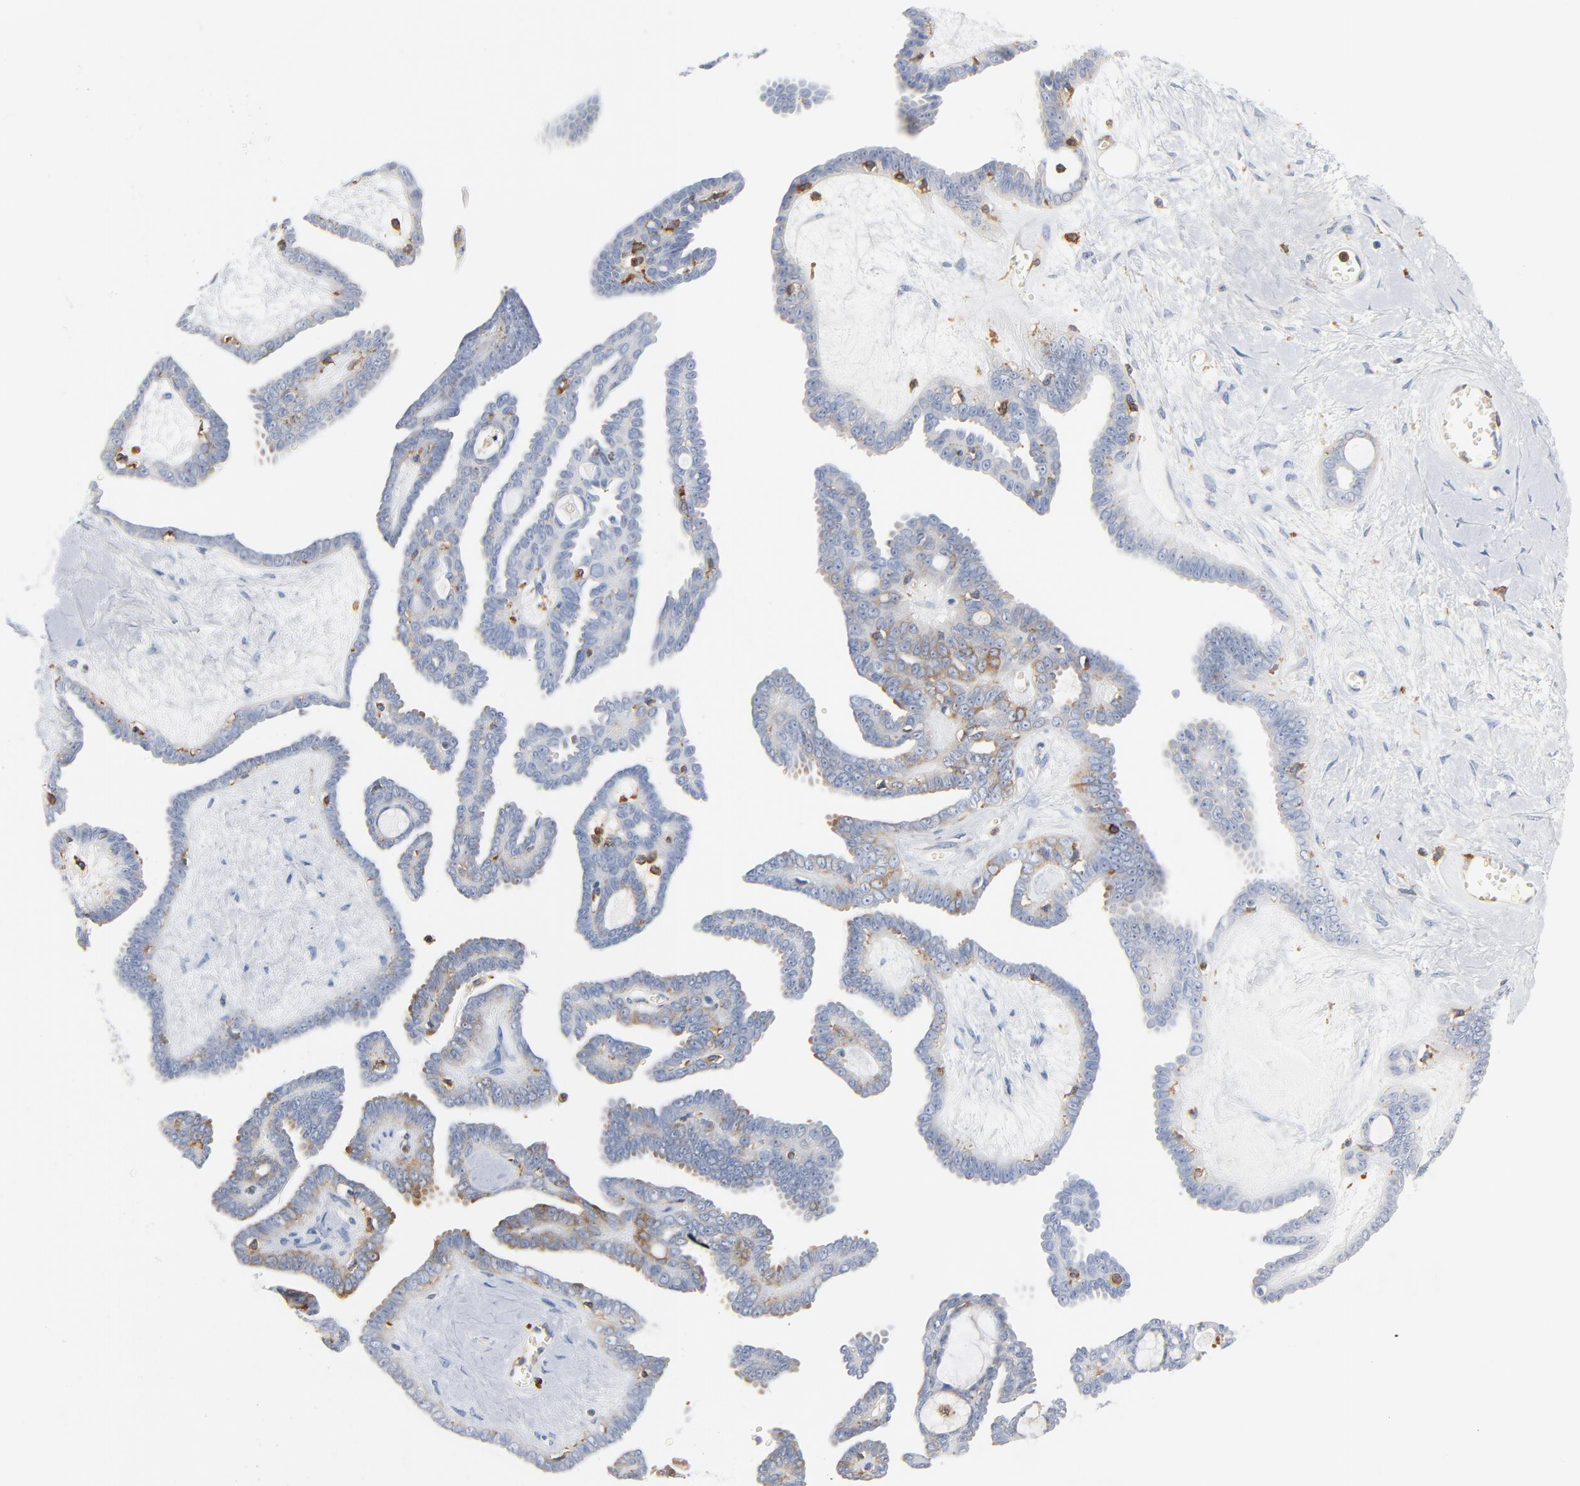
{"staining": {"intensity": "negative", "quantity": "none", "location": "none"}, "tissue": "ovarian cancer", "cell_type": "Tumor cells", "image_type": "cancer", "snomed": [{"axis": "morphology", "description": "Cystadenocarcinoma, serous, NOS"}, {"axis": "topography", "description": "Ovary"}], "caption": "High magnification brightfield microscopy of serous cystadenocarcinoma (ovarian) stained with DAB (brown) and counterstained with hematoxylin (blue): tumor cells show no significant positivity.", "gene": "SH3KBP1", "patient": {"sex": "female", "age": 71}}